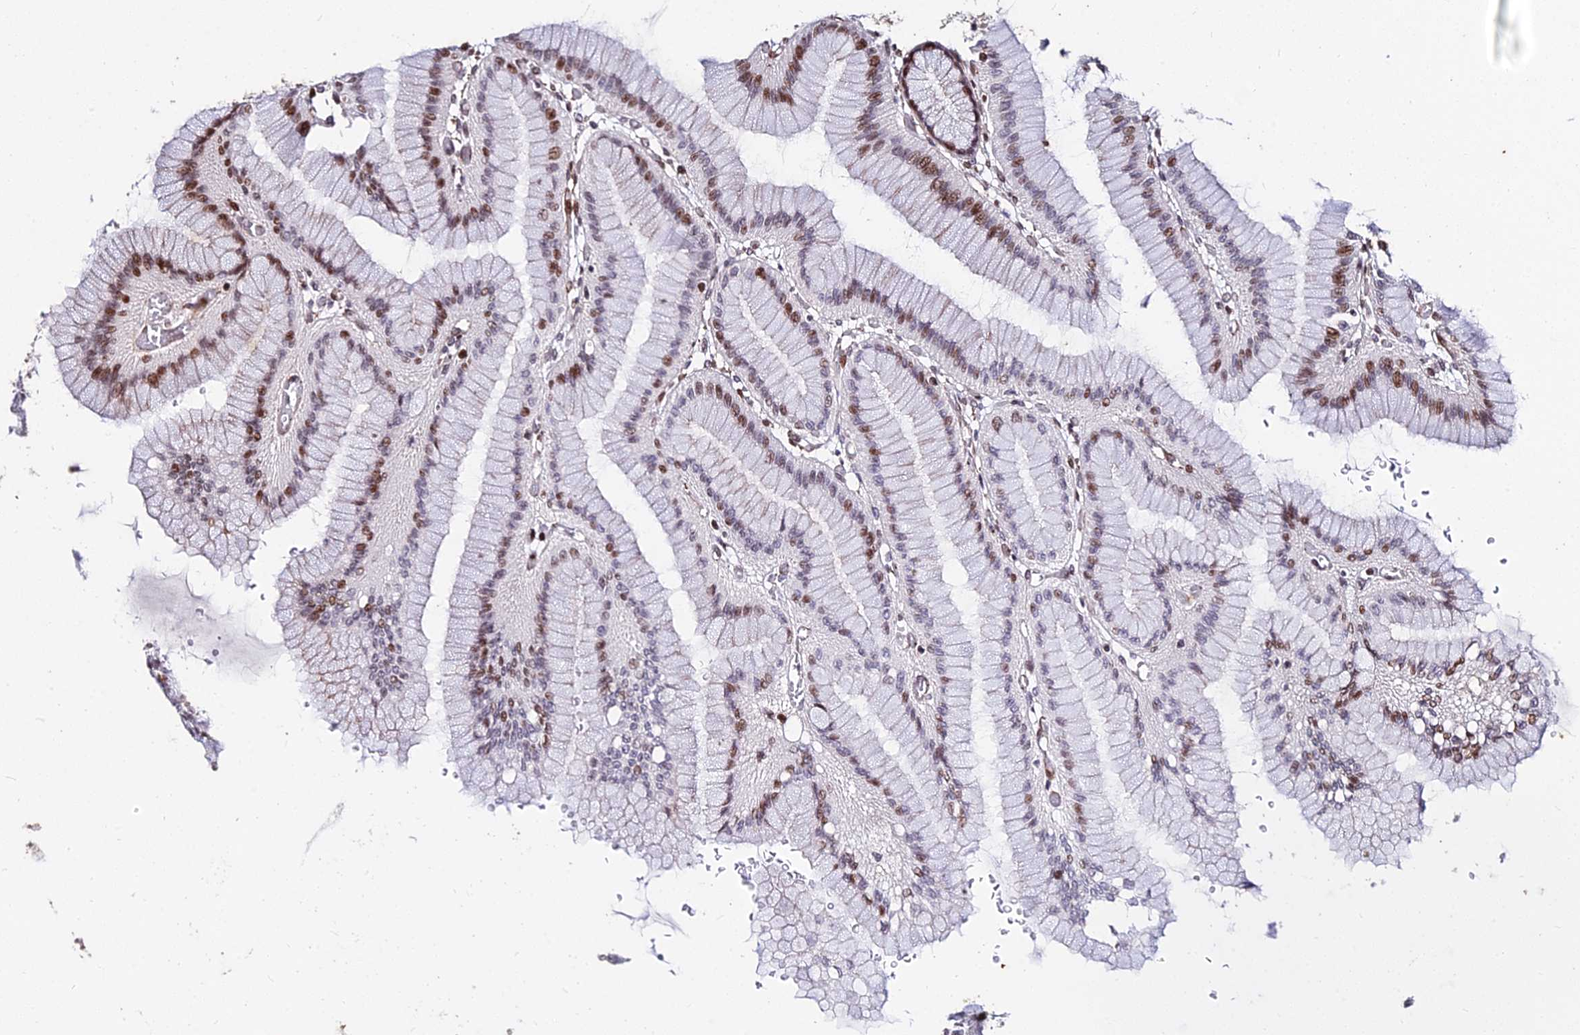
{"staining": {"intensity": "moderate", "quantity": "25%-75%", "location": "nuclear"}, "tissue": "stomach", "cell_type": "Glandular cells", "image_type": "normal", "snomed": [{"axis": "morphology", "description": "Normal tissue, NOS"}, {"axis": "morphology", "description": "Adenocarcinoma, NOS"}, {"axis": "morphology", "description": "Adenocarcinoma, High grade"}, {"axis": "topography", "description": "Stomach, upper"}, {"axis": "topography", "description": "Stomach"}], "caption": "Benign stomach displays moderate nuclear expression in about 25%-75% of glandular cells (DAB (3,3'-diaminobenzidine) IHC with brightfield microscopy, high magnification)..", "gene": "NYAP2", "patient": {"sex": "female", "age": 65}}